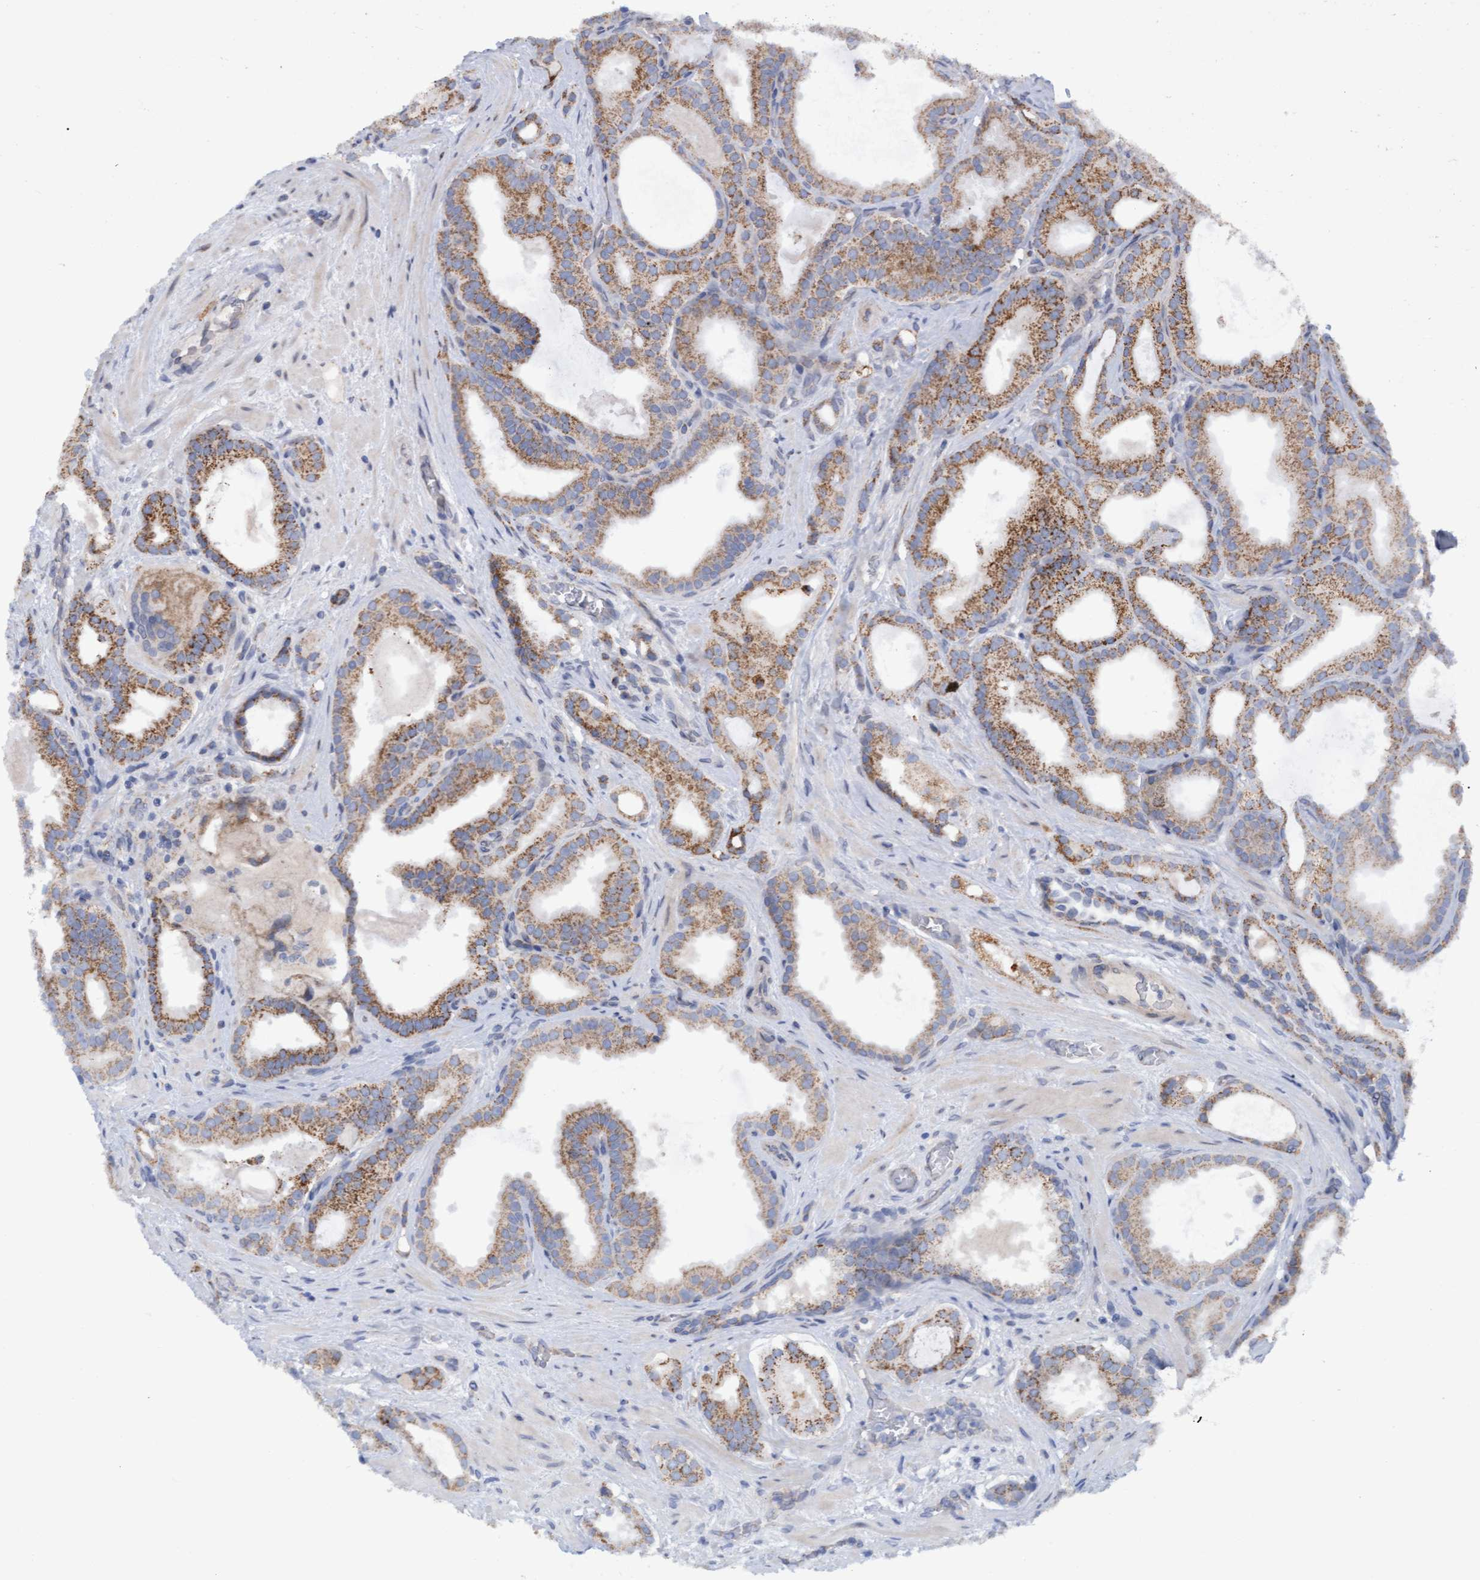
{"staining": {"intensity": "moderate", "quantity": ">75%", "location": "cytoplasmic/membranous"}, "tissue": "prostate cancer", "cell_type": "Tumor cells", "image_type": "cancer", "snomed": [{"axis": "morphology", "description": "Adenocarcinoma, High grade"}, {"axis": "topography", "description": "Prostate"}], "caption": "Human prostate high-grade adenocarcinoma stained with a brown dye exhibits moderate cytoplasmic/membranous positive positivity in about >75% of tumor cells.", "gene": "MGLL", "patient": {"sex": "male", "age": 60}}